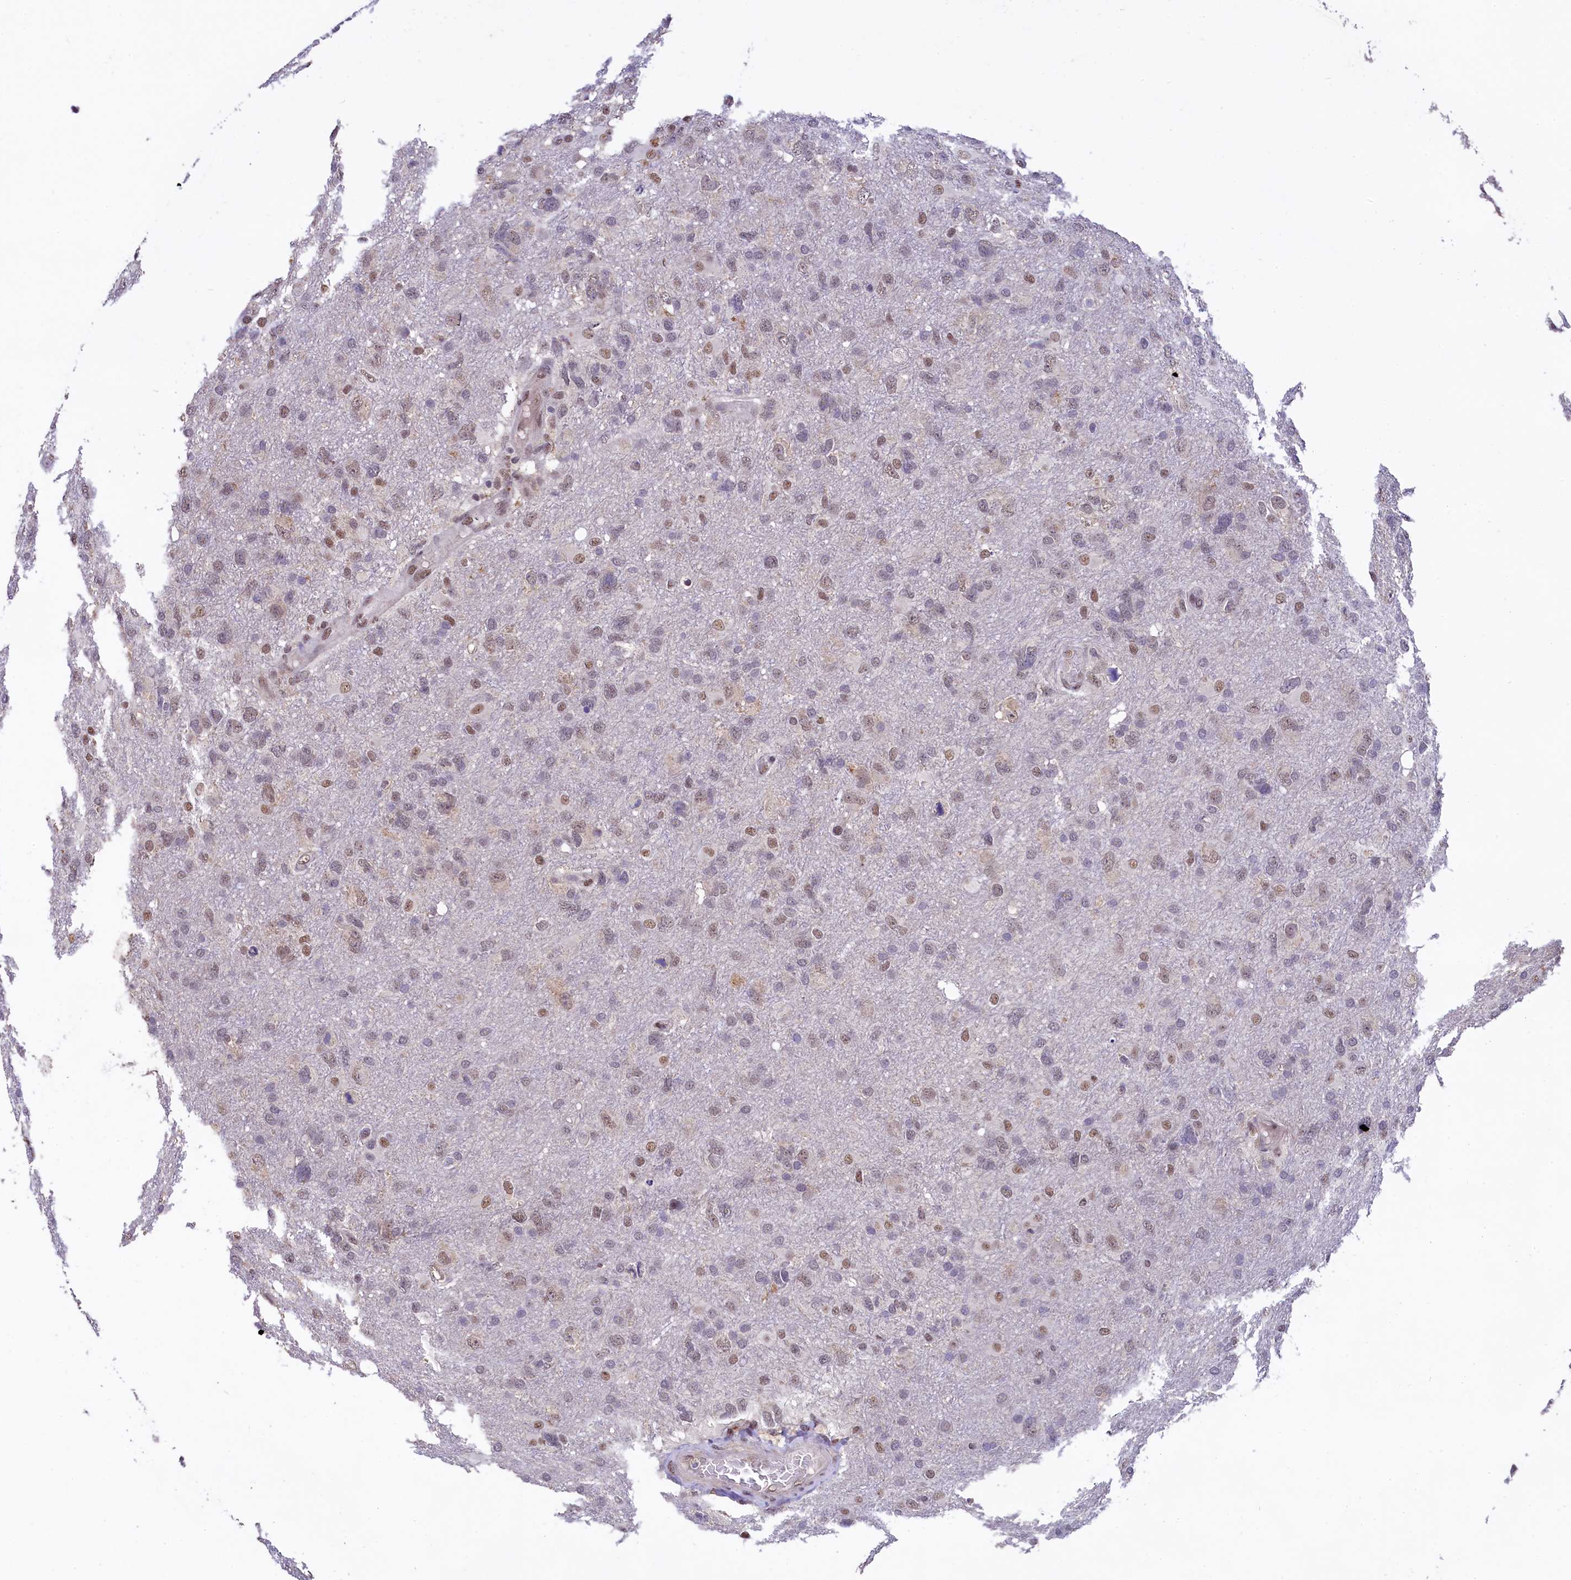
{"staining": {"intensity": "weak", "quantity": "25%-75%", "location": "nuclear"}, "tissue": "glioma", "cell_type": "Tumor cells", "image_type": "cancer", "snomed": [{"axis": "morphology", "description": "Glioma, malignant, High grade"}, {"axis": "topography", "description": "Brain"}], "caption": "Glioma stained for a protein (brown) exhibits weak nuclear positive staining in about 25%-75% of tumor cells.", "gene": "HECTD4", "patient": {"sex": "male", "age": 61}}